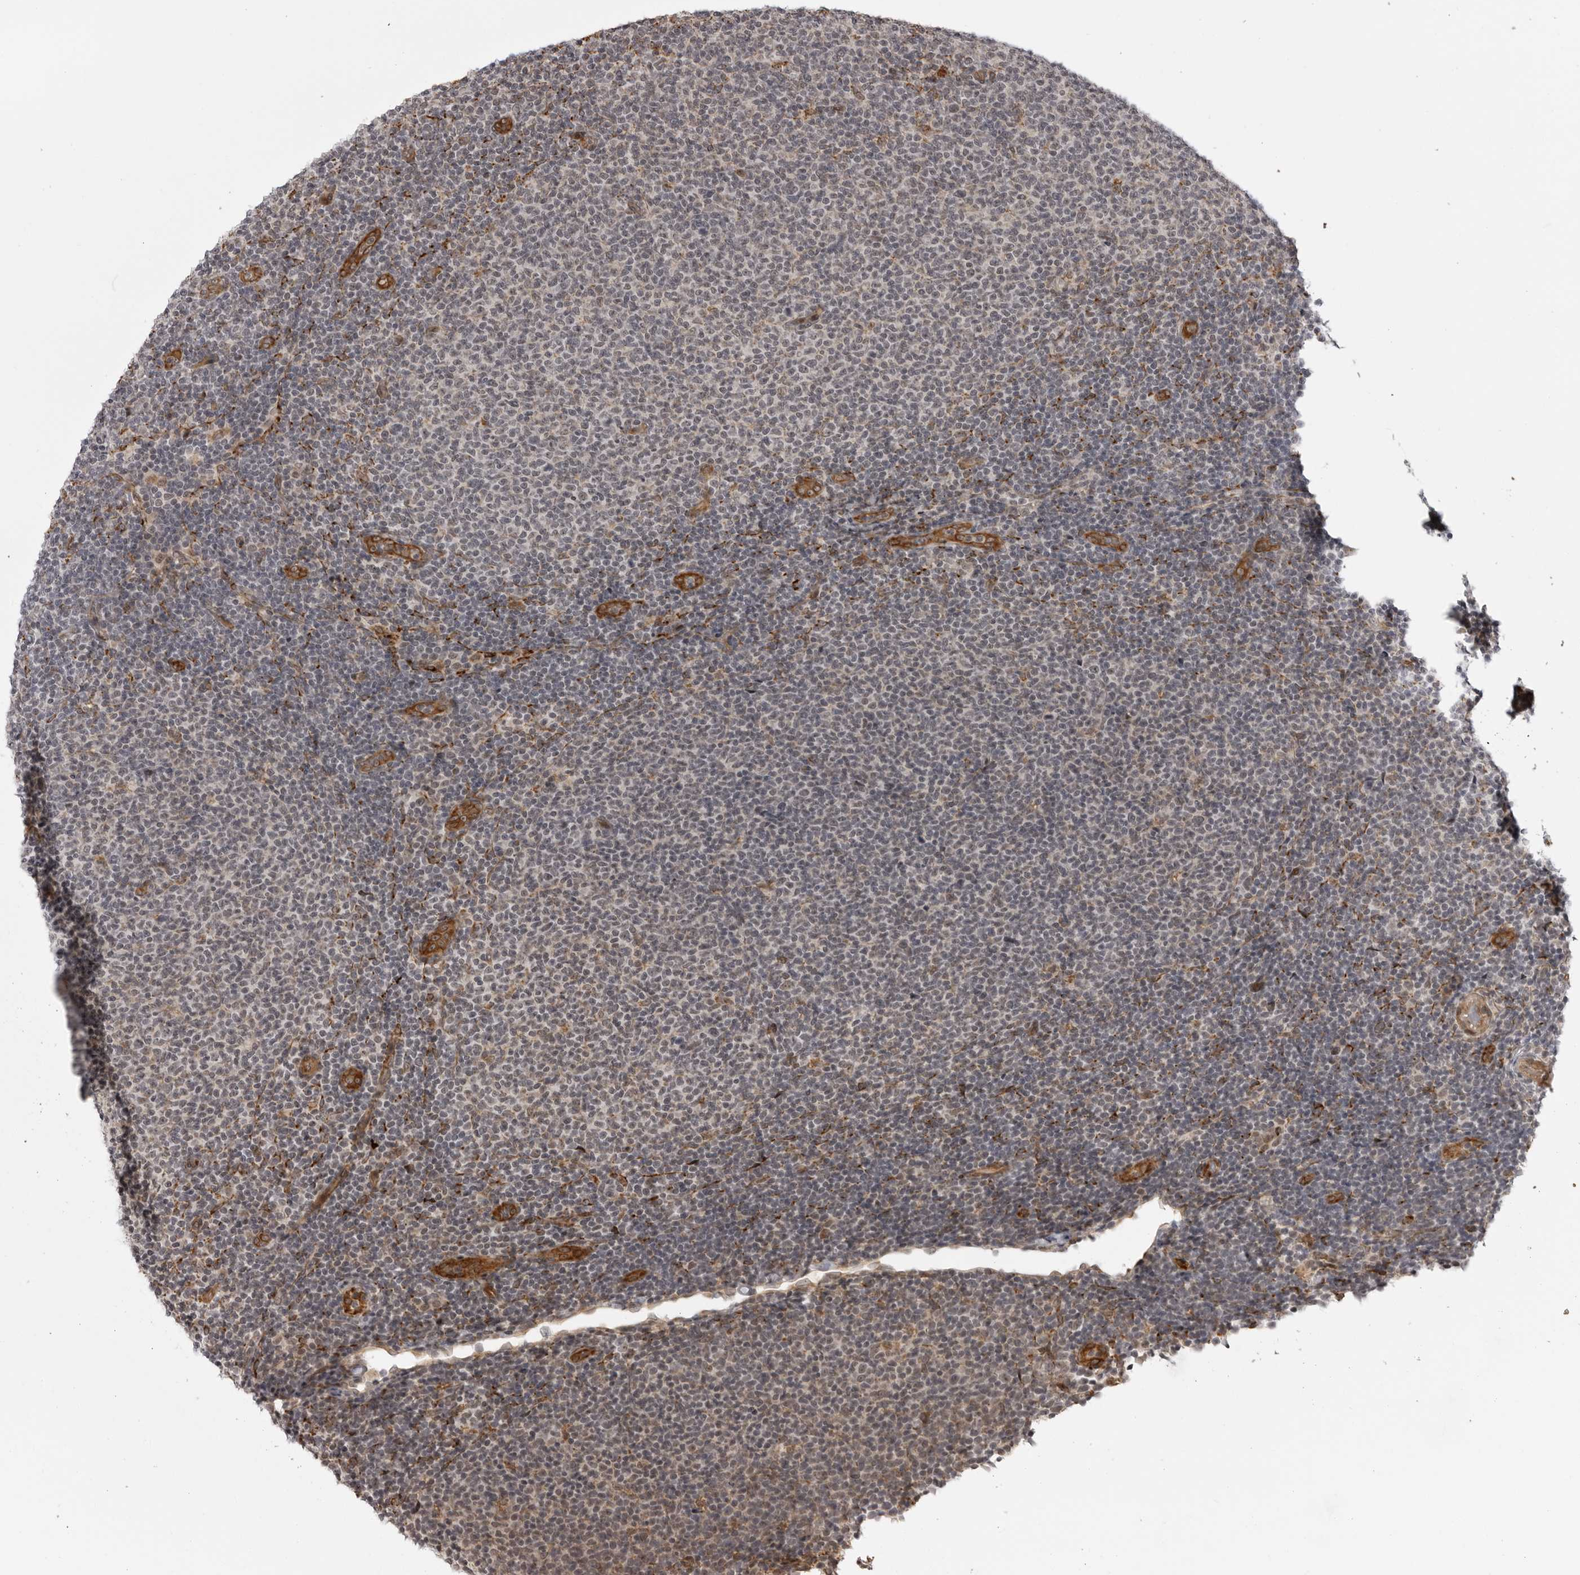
{"staining": {"intensity": "negative", "quantity": "none", "location": "none"}, "tissue": "lymphoma", "cell_type": "Tumor cells", "image_type": "cancer", "snomed": [{"axis": "morphology", "description": "Malignant lymphoma, non-Hodgkin's type, Low grade"}, {"axis": "topography", "description": "Lymph node"}], "caption": "Tumor cells are negative for brown protein staining in low-grade malignant lymphoma, non-Hodgkin's type.", "gene": "DNAH14", "patient": {"sex": "male", "age": 66}}